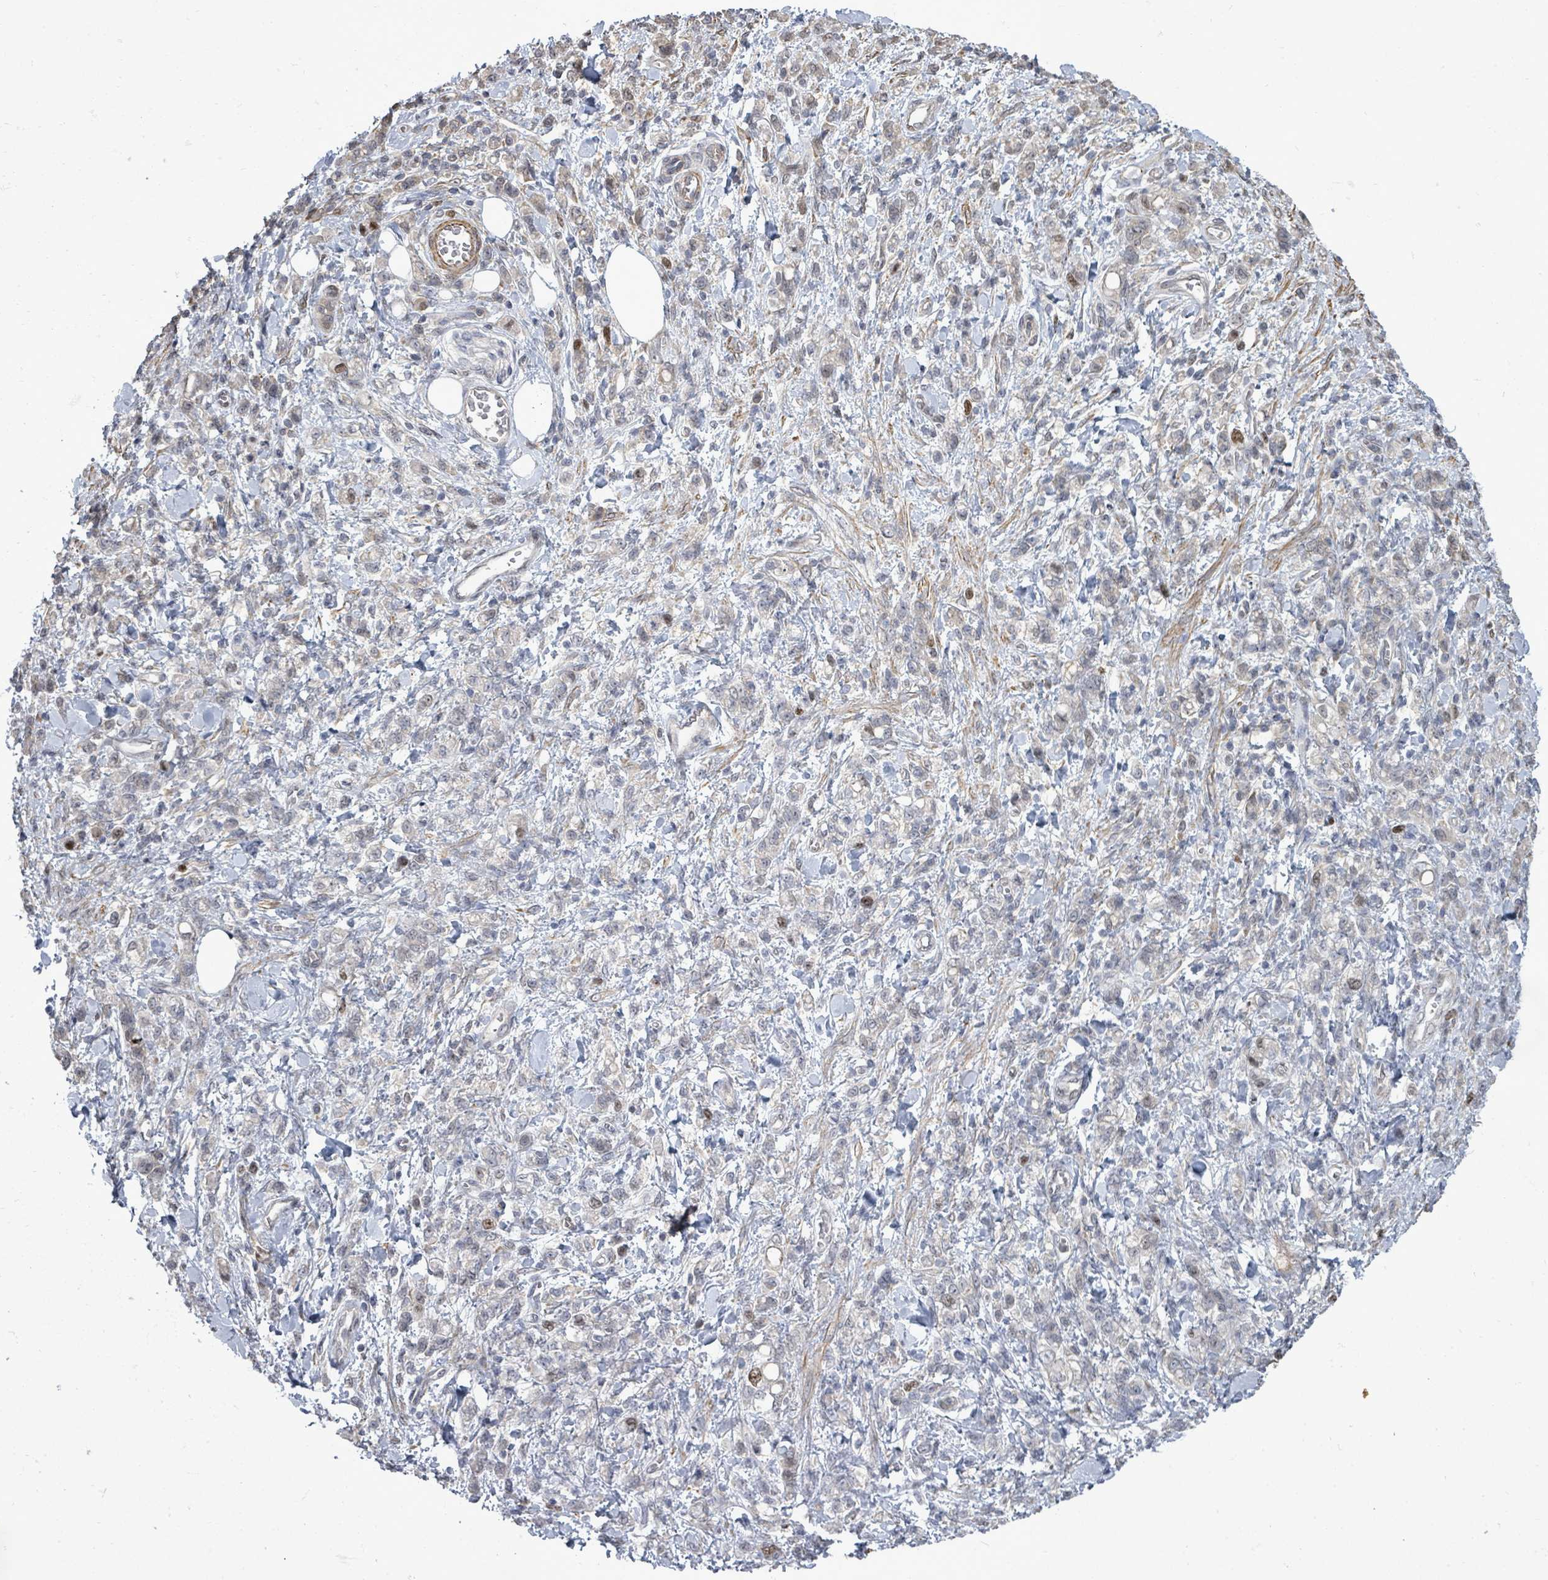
{"staining": {"intensity": "negative", "quantity": "none", "location": "none"}, "tissue": "stomach cancer", "cell_type": "Tumor cells", "image_type": "cancer", "snomed": [{"axis": "morphology", "description": "Adenocarcinoma, NOS"}, {"axis": "topography", "description": "Stomach"}], "caption": "Immunohistochemistry (IHC) image of neoplastic tissue: stomach cancer (adenocarcinoma) stained with DAB (3,3'-diaminobenzidine) shows no significant protein staining in tumor cells. The staining was performed using DAB to visualize the protein expression in brown, while the nuclei were stained in blue with hematoxylin (Magnification: 20x).", "gene": "PAPSS1", "patient": {"sex": "male", "age": 77}}